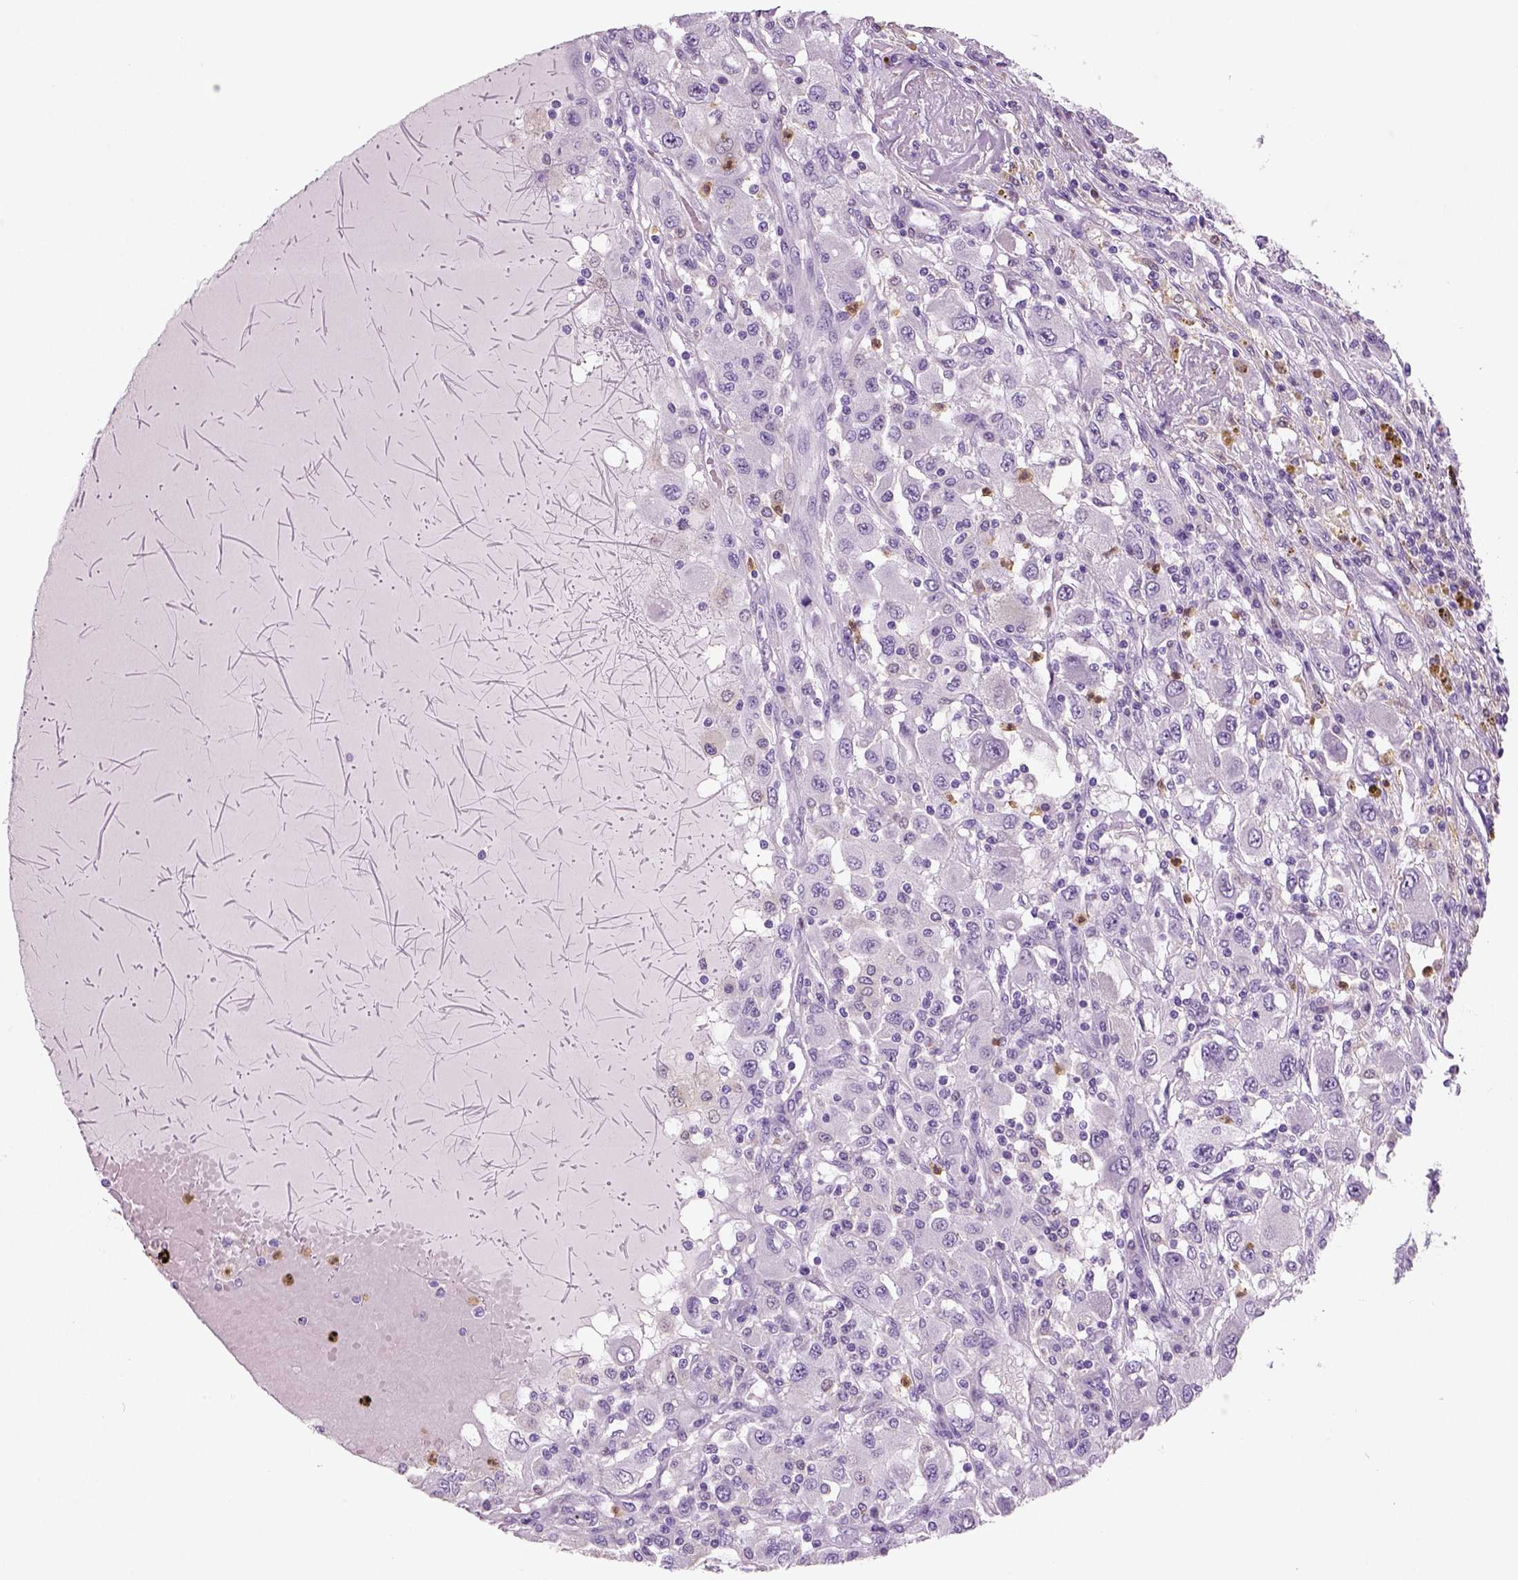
{"staining": {"intensity": "negative", "quantity": "none", "location": "none"}, "tissue": "renal cancer", "cell_type": "Tumor cells", "image_type": "cancer", "snomed": [{"axis": "morphology", "description": "Adenocarcinoma, NOS"}, {"axis": "topography", "description": "Kidney"}], "caption": "Immunohistochemical staining of renal cancer (adenocarcinoma) shows no significant expression in tumor cells.", "gene": "NECAB2", "patient": {"sex": "female", "age": 67}}